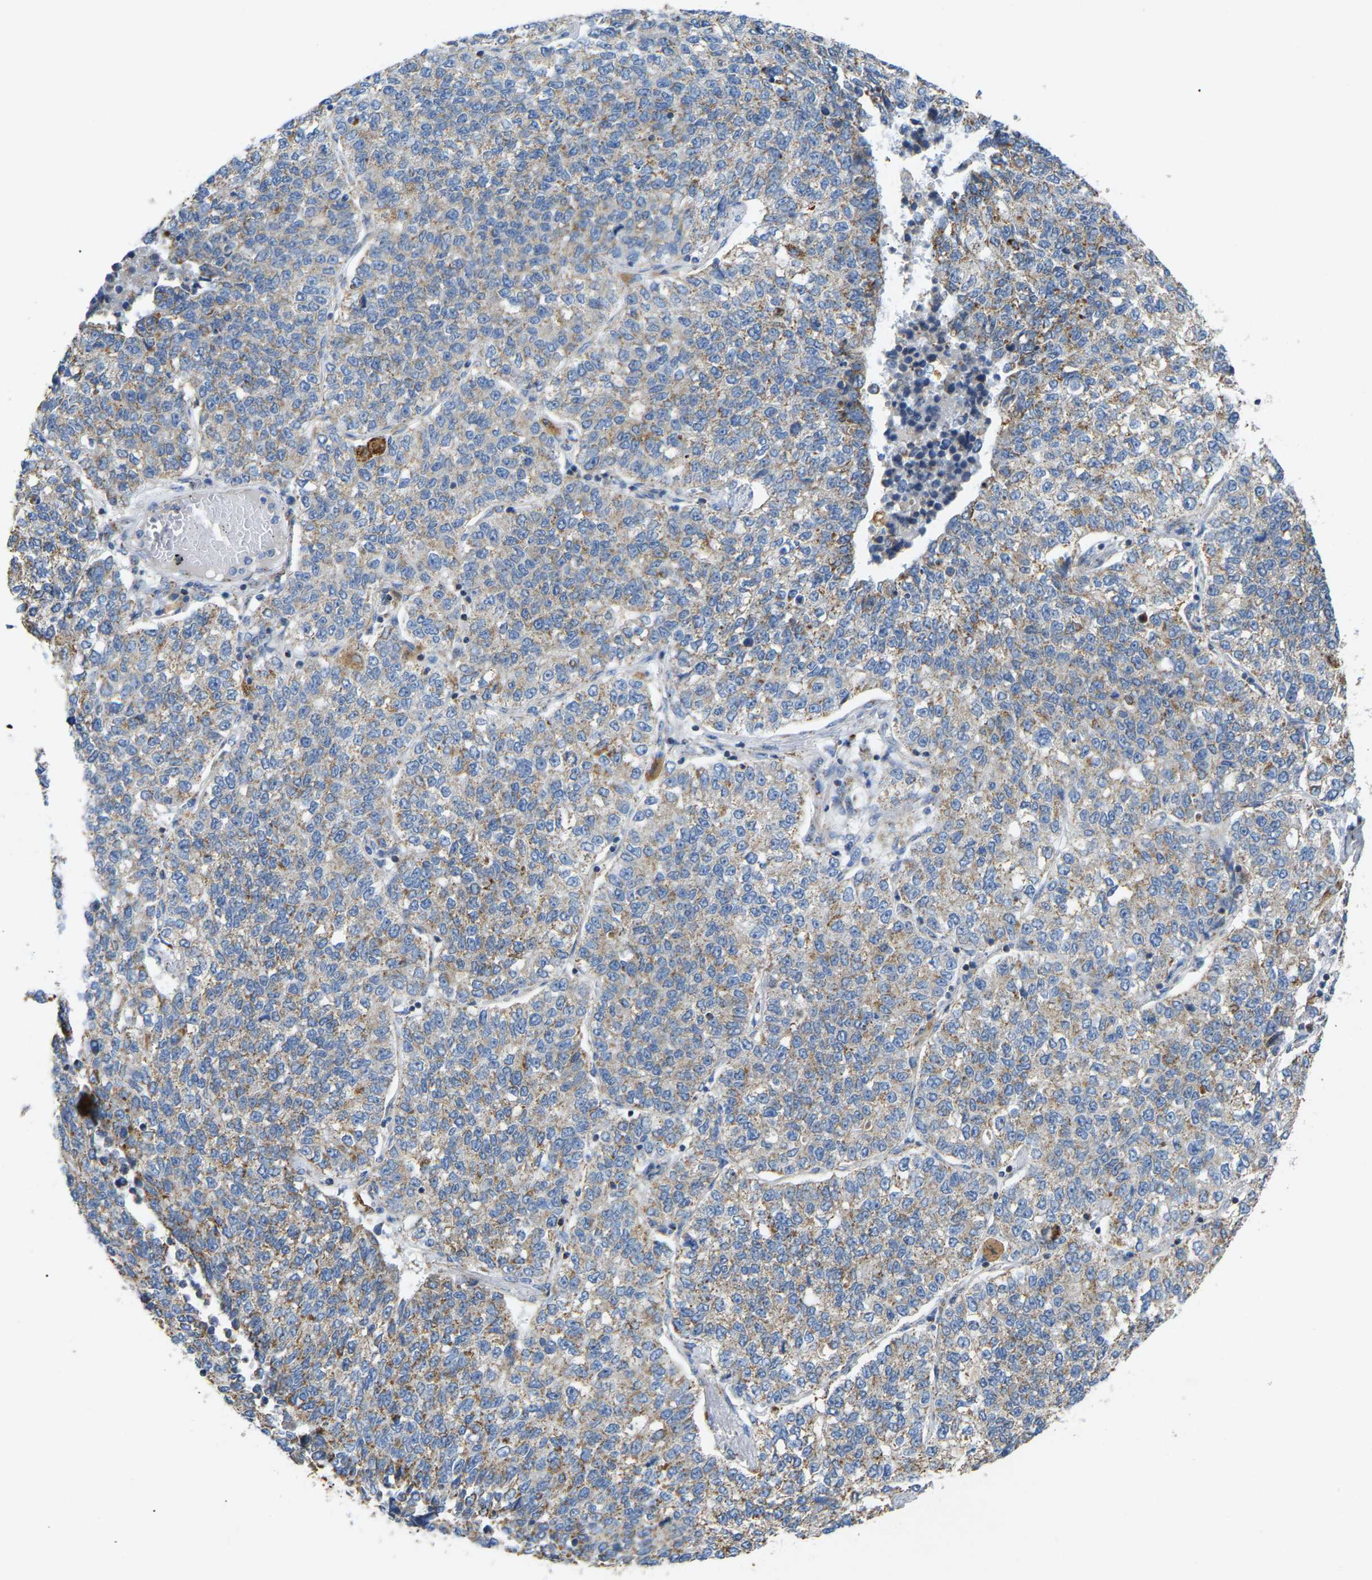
{"staining": {"intensity": "weak", "quantity": ">75%", "location": "cytoplasmic/membranous"}, "tissue": "lung cancer", "cell_type": "Tumor cells", "image_type": "cancer", "snomed": [{"axis": "morphology", "description": "Adenocarcinoma, NOS"}, {"axis": "topography", "description": "Lung"}], "caption": "Adenocarcinoma (lung) stained for a protein (brown) displays weak cytoplasmic/membranous positive positivity in about >75% of tumor cells.", "gene": "HIBADH", "patient": {"sex": "male", "age": 49}}